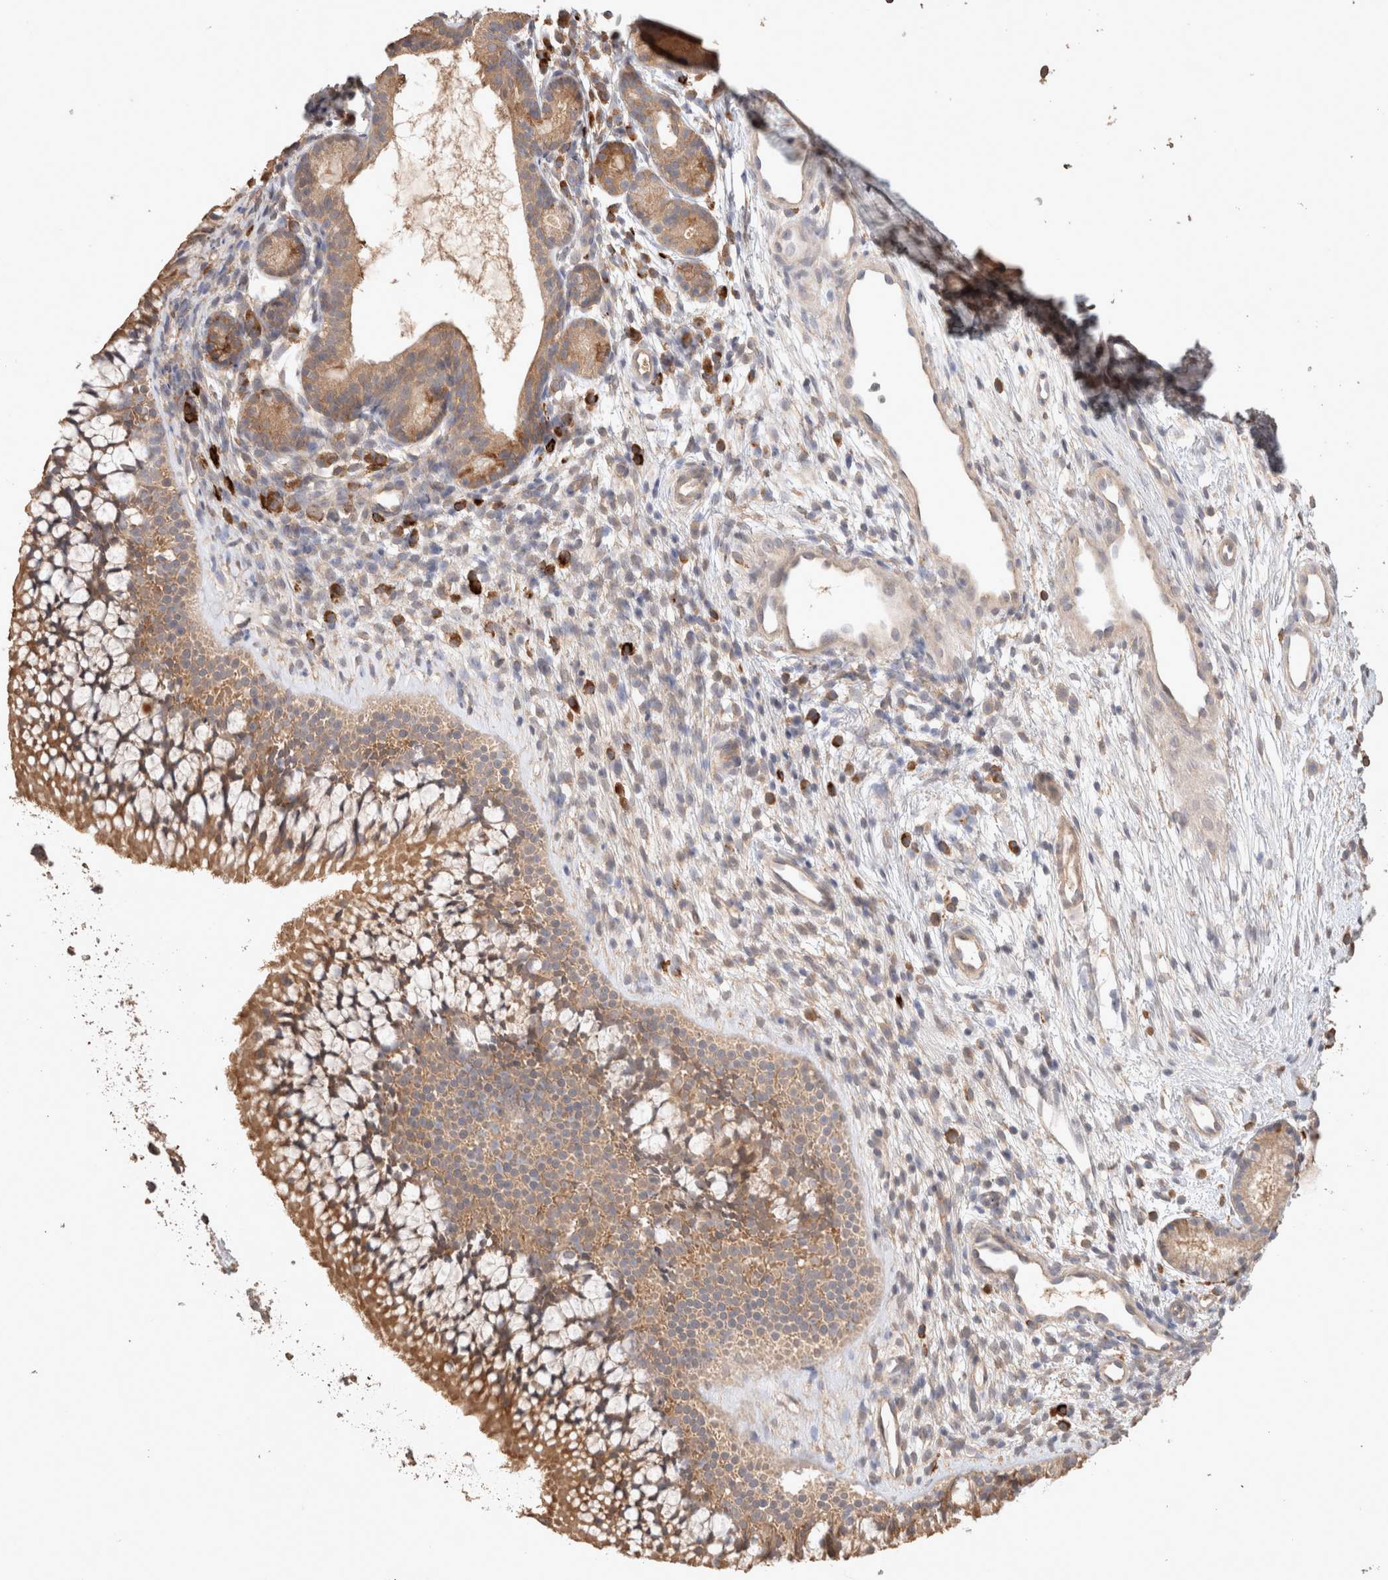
{"staining": {"intensity": "moderate", "quantity": ">75%", "location": "cytoplasmic/membranous"}, "tissue": "nasopharynx", "cell_type": "Respiratory epithelial cells", "image_type": "normal", "snomed": [{"axis": "morphology", "description": "Normal tissue, NOS"}, {"axis": "morphology", "description": "Inflammation, NOS"}, {"axis": "topography", "description": "Nasopharynx"}], "caption": "Protein staining of benign nasopharynx shows moderate cytoplasmic/membranous expression in approximately >75% of respiratory epithelial cells.", "gene": "HROB", "patient": {"sex": "female", "age": 19}}